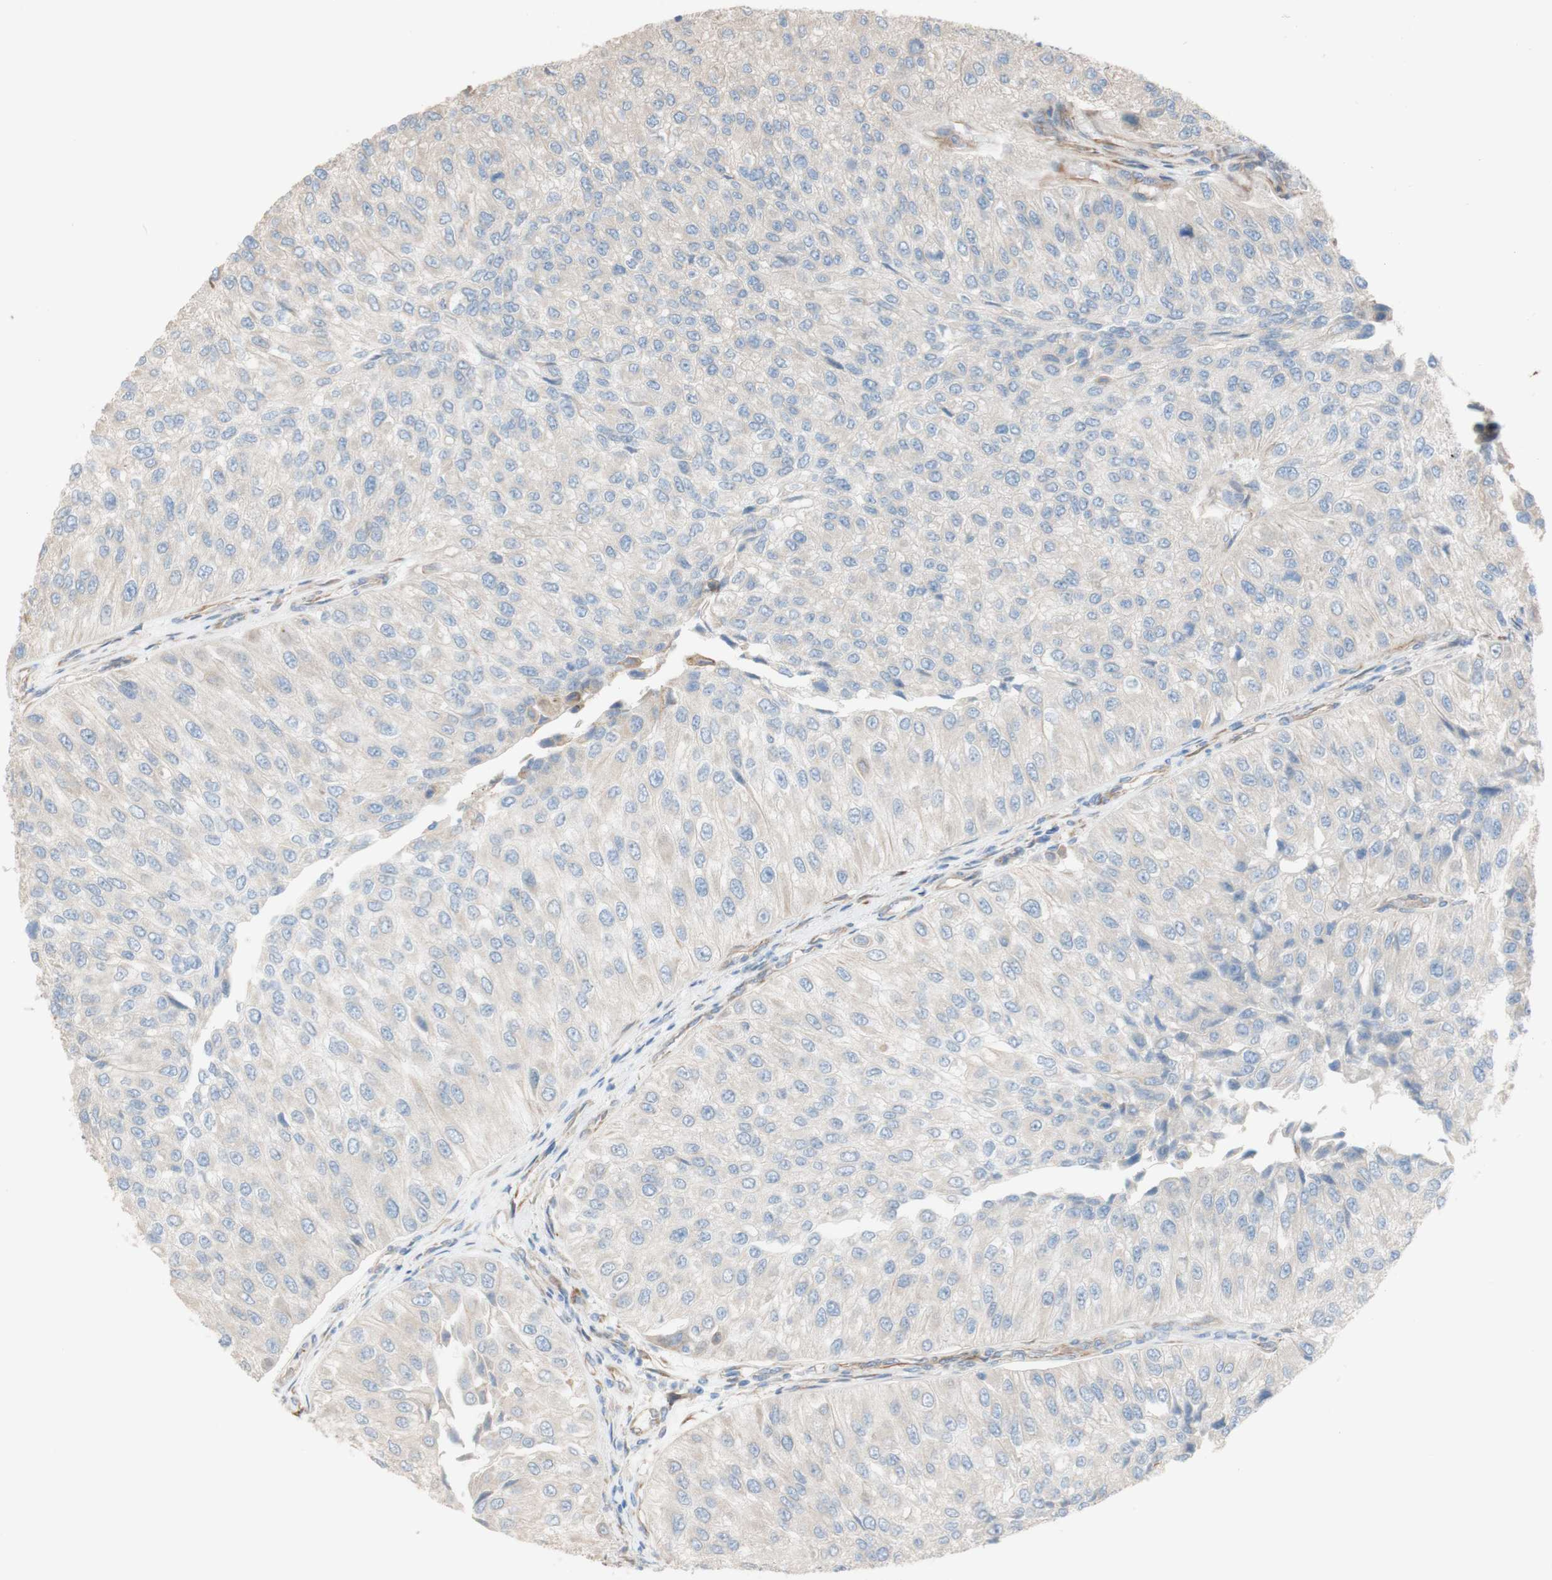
{"staining": {"intensity": "weak", "quantity": ">75%", "location": "cytoplasmic/membranous"}, "tissue": "urothelial cancer", "cell_type": "Tumor cells", "image_type": "cancer", "snomed": [{"axis": "morphology", "description": "Urothelial carcinoma, High grade"}, {"axis": "topography", "description": "Kidney"}, {"axis": "topography", "description": "Urinary bladder"}], "caption": "Urothelial carcinoma (high-grade) was stained to show a protein in brown. There is low levels of weak cytoplasmic/membranous expression in about >75% of tumor cells. (IHC, brightfield microscopy, high magnification).", "gene": "C1orf43", "patient": {"sex": "male", "age": 77}}